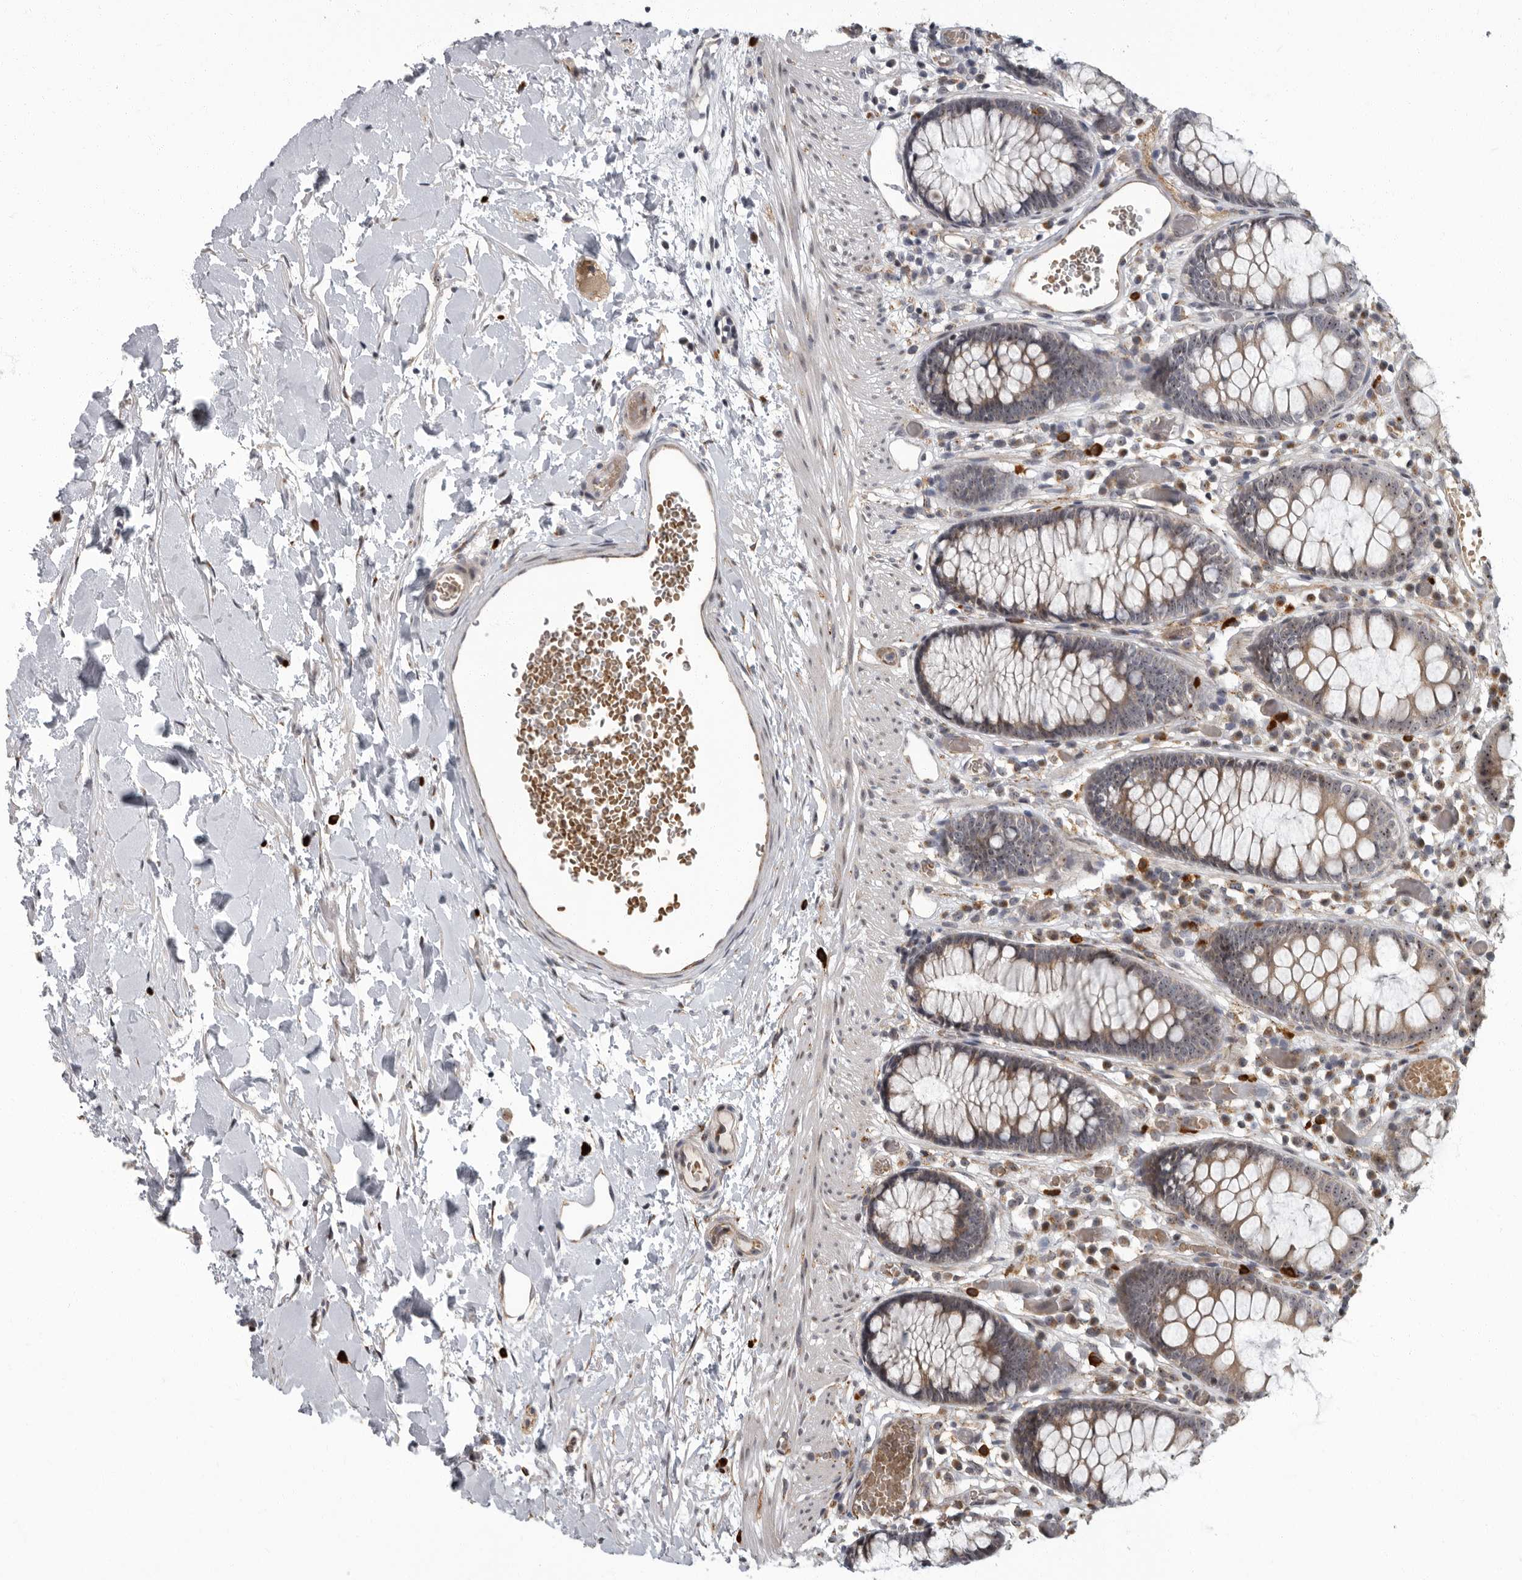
{"staining": {"intensity": "negative", "quantity": "none", "location": "none"}, "tissue": "colon", "cell_type": "Endothelial cells", "image_type": "normal", "snomed": [{"axis": "morphology", "description": "Normal tissue, NOS"}, {"axis": "topography", "description": "Colon"}], "caption": "The image displays no staining of endothelial cells in benign colon. (DAB immunohistochemistry with hematoxylin counter stain).", "gene": "PDCD11", "patient": {"sex": "male", "age": 14}}